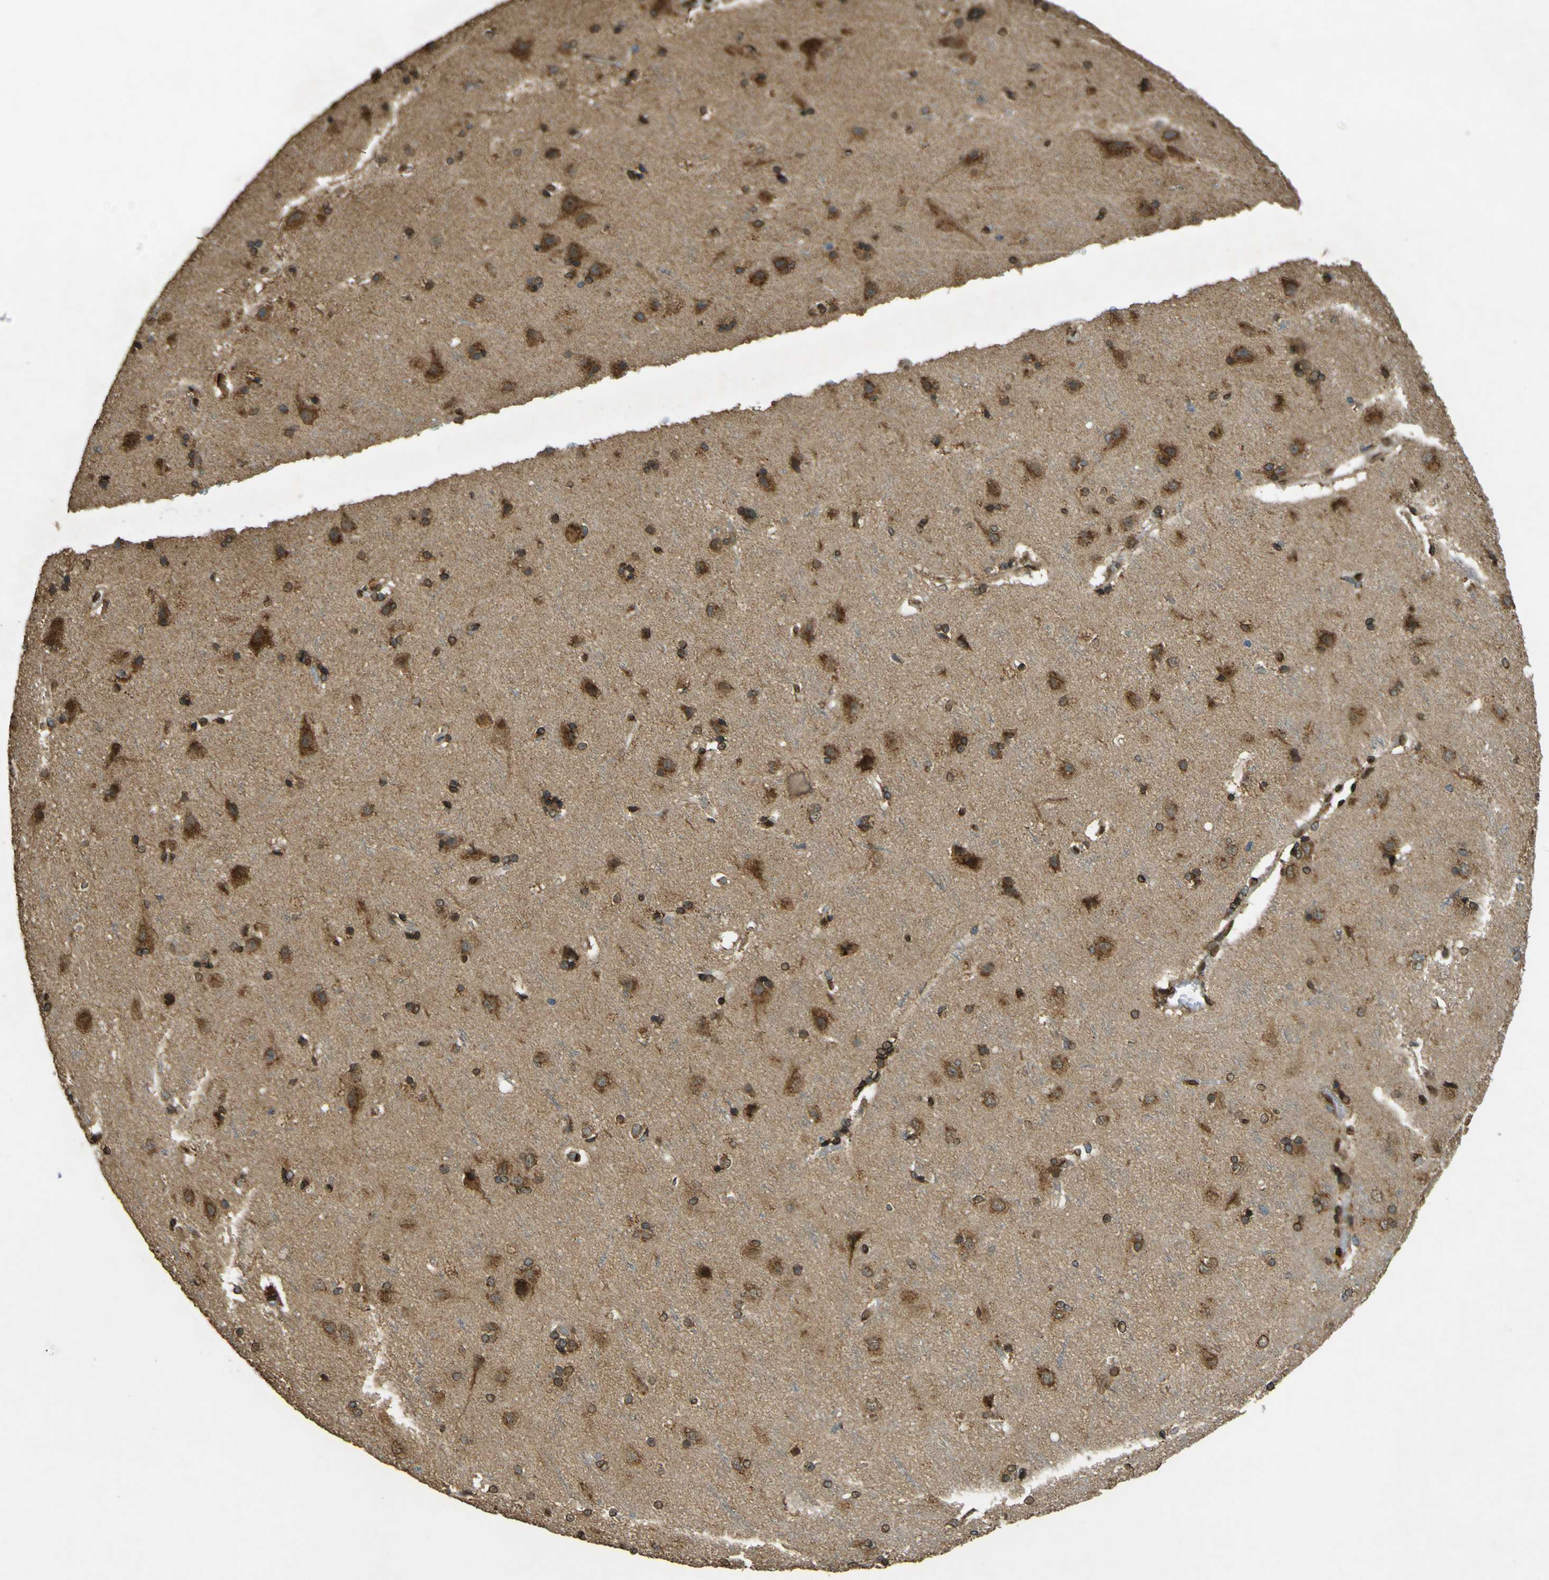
{"staining": {"intensity": "weak", "quantity": ">75%", "location": "cytoplasmic/membranous"}, "tissue": "cerebral cortex", "cell_type": "Endothelial cells", "image_type": "normal", "snomed": [{"axis": "morphology", "description": "Normal tissue, NOS"}, {"axis": "topography", "description": "Cerebral cortex"}], "caption": "DAB (3,3'-diaminobenzidine) immunohistochemical staining of unremarkable cerebral cortex displays weak cytoplasmic/membranous protein expression in approximately >75% of endothelial cells.", "gene": "GALNT1", "patient": {"sex": "female", "age": 54}}